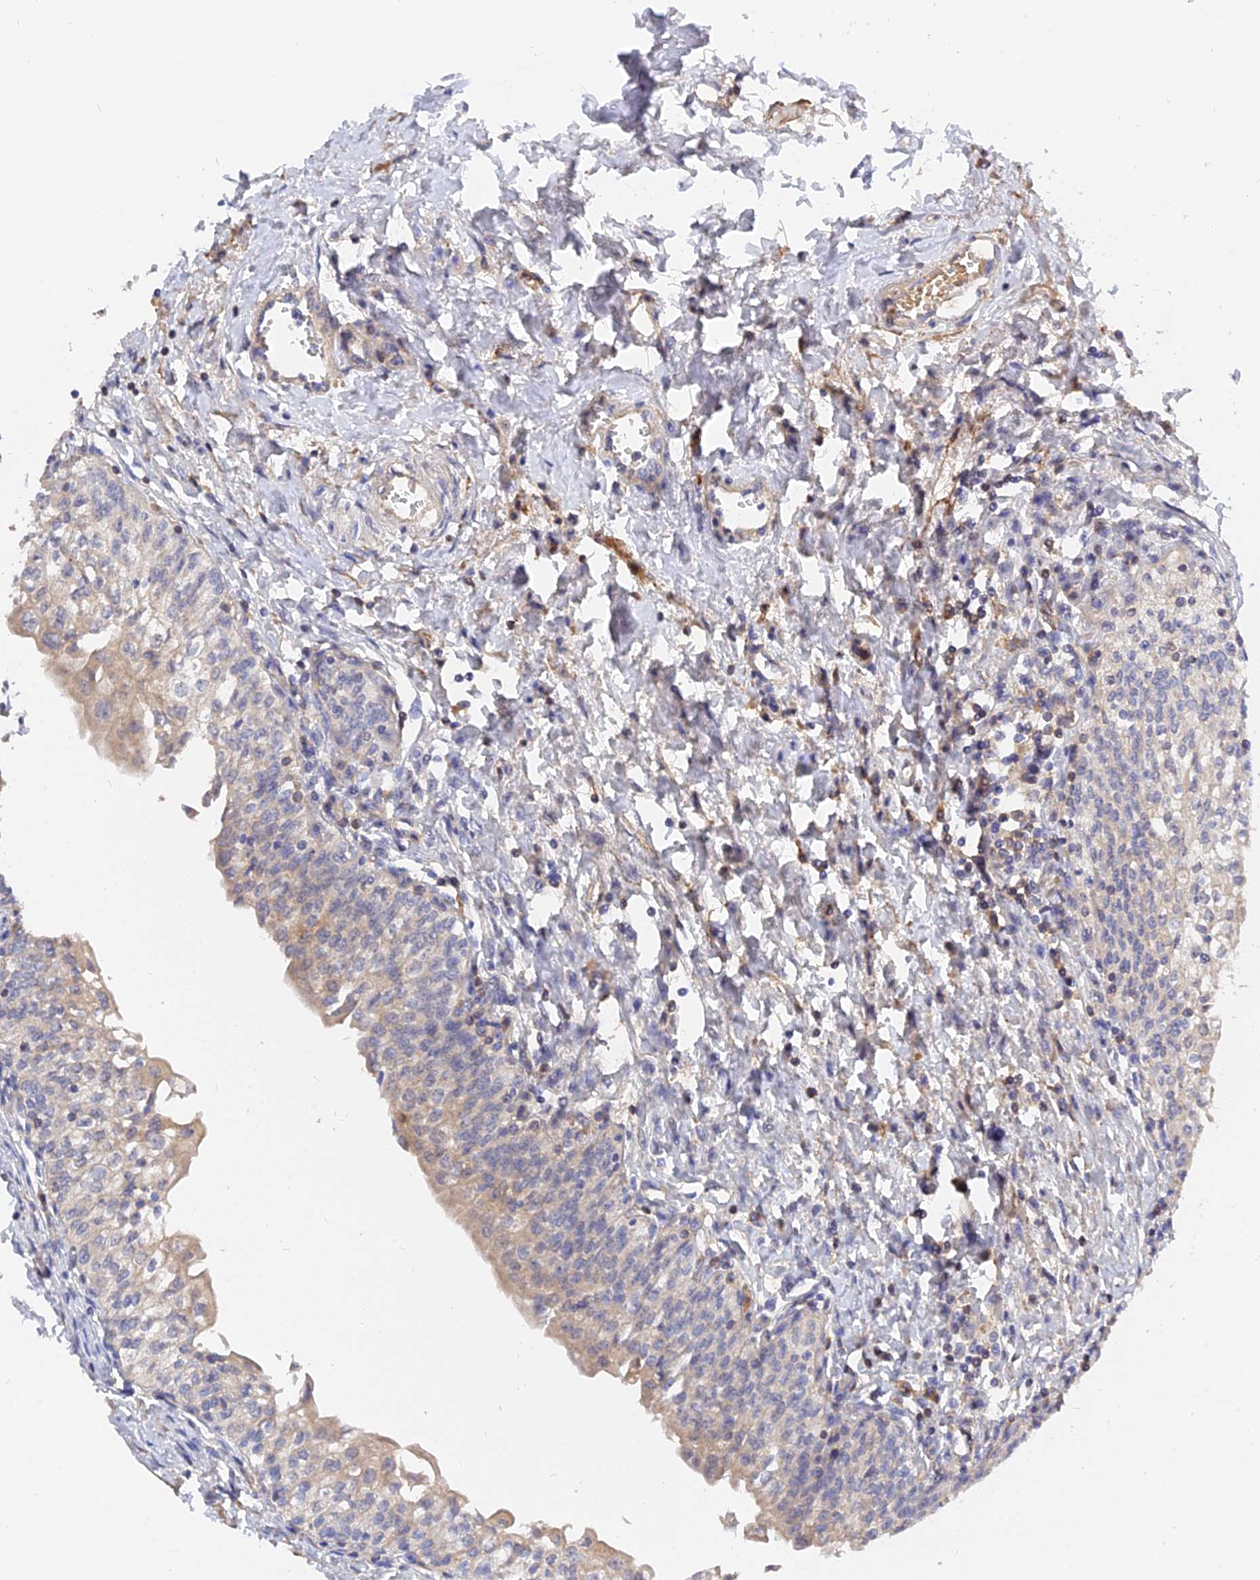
{"staining": {"intensity": "negative", "quantity": "none", "location": "none"}, "tissue": "urinary bladder", "cell_type": "Urothelial cells", "image_type": "normal", "snomed": [{"axis": "morphology", "description": "Normal tissue, NOS"}, {"axis": "topography", "description": "Urinary bladder"}], "caption": "Immunohistochemical staining of normal human urinary bladder shows no significant staining in urothelial cells. (DAB (3,3'-diaminobenzidine) immunohistochemistry (IHC) visualized using brightfield microscopy, high magnification).", "gene": "MRPL35", "patient": {"sex": "male", "age": 55}}